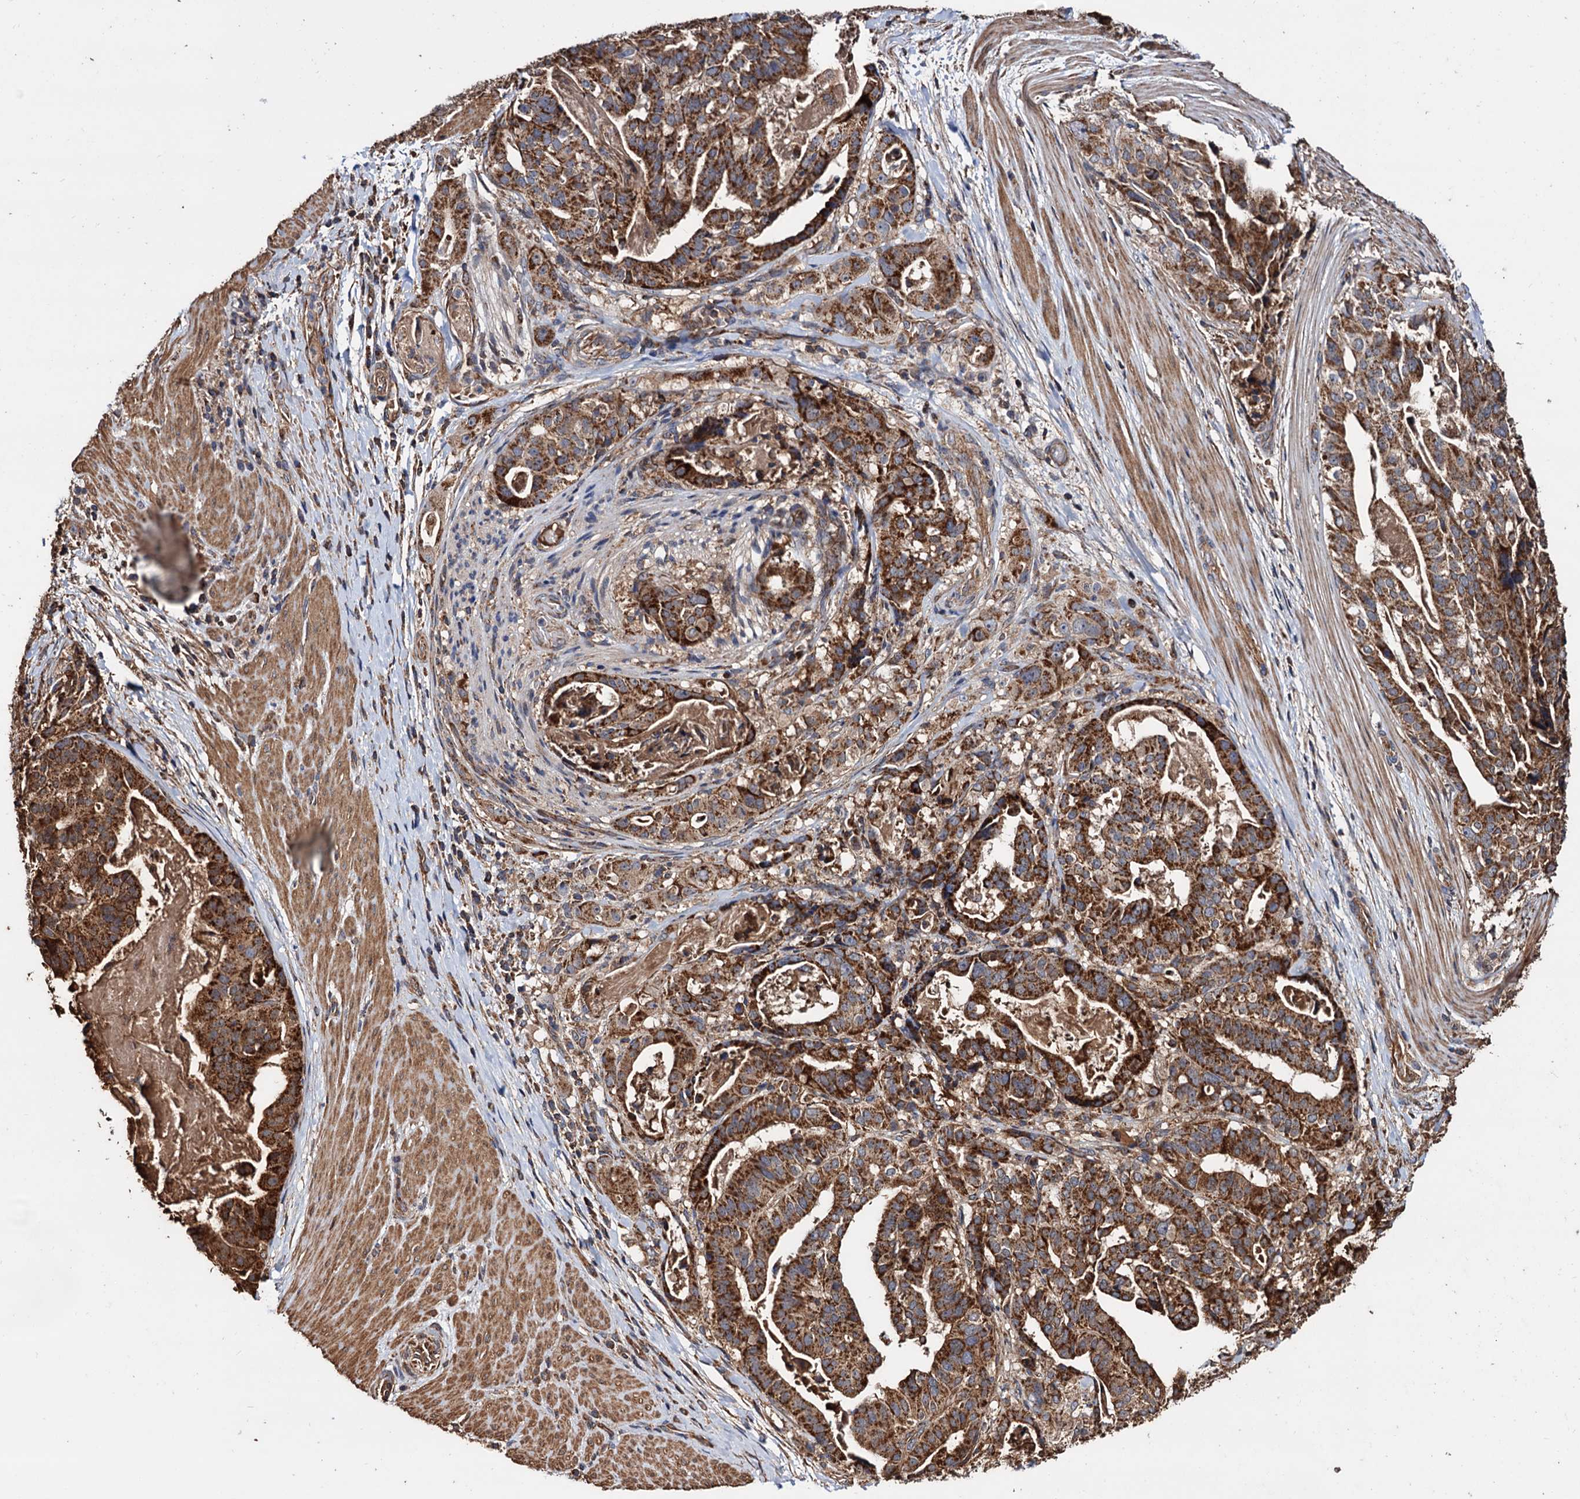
{"staining": {"intensity": "strong", "quantity": ">75%", "location": "cytoplasmic/membranous"}, "tissue": "stomach cancer", "cell_type": "Tumor cells", "image_type": "cancer", "snomed": [{"axis": "morphology", "description": "Adenocarcinoma, NOS"}, {"axis": "topography", "description": "Stomach"}], "caption": "Human stomach cancer (adenocarcinoma) stained for a protein (brown) demonstrates strong cytoplasmic/membranous positive staining in about >75% of tumor cells.", "gene": "MRPL42", "patient": {"sex": "male", "age": 48}}